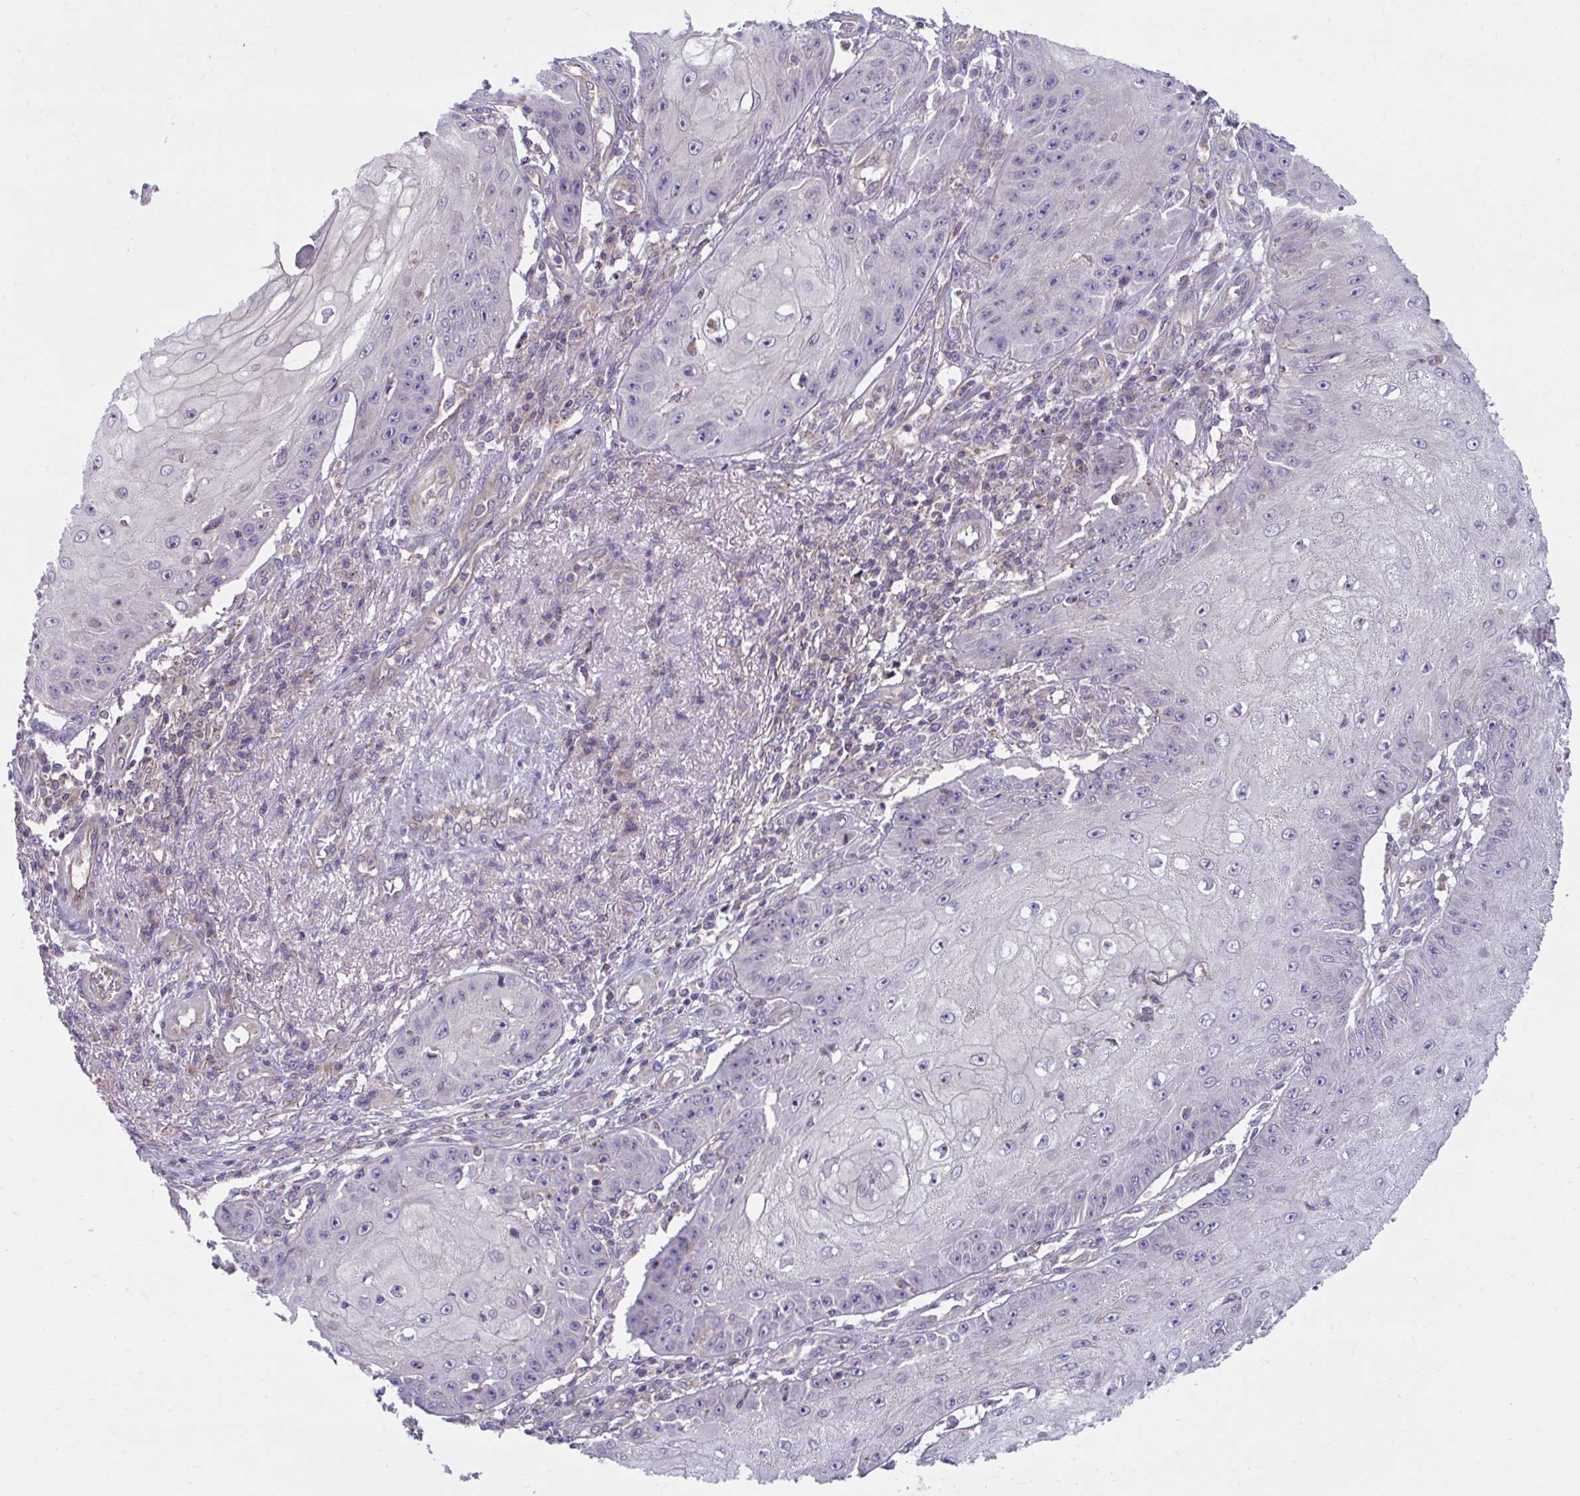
{"staining": {"intensity": "negative", "quantity": "none", "location": "none"}, "tissue": "skin cancer", "cell_type": "Tumor cells", "image_type": "cancer", "snomed": [{"axis": "morphology", "description": "Squamous cell carcinoma, NOS"}, {"axis": "topography", "description": "Skin"}], "caption": "High magnification brightfield microscopy of squamous cell carcinoma (skin) stained with DAB (3,3'-diaminobenzidine) (brown) and counterstained with hematoxylin (blue): tumor cells show no significant staining.", "gene": "IST1", "patient": {"sex": "male", "age": 70}}